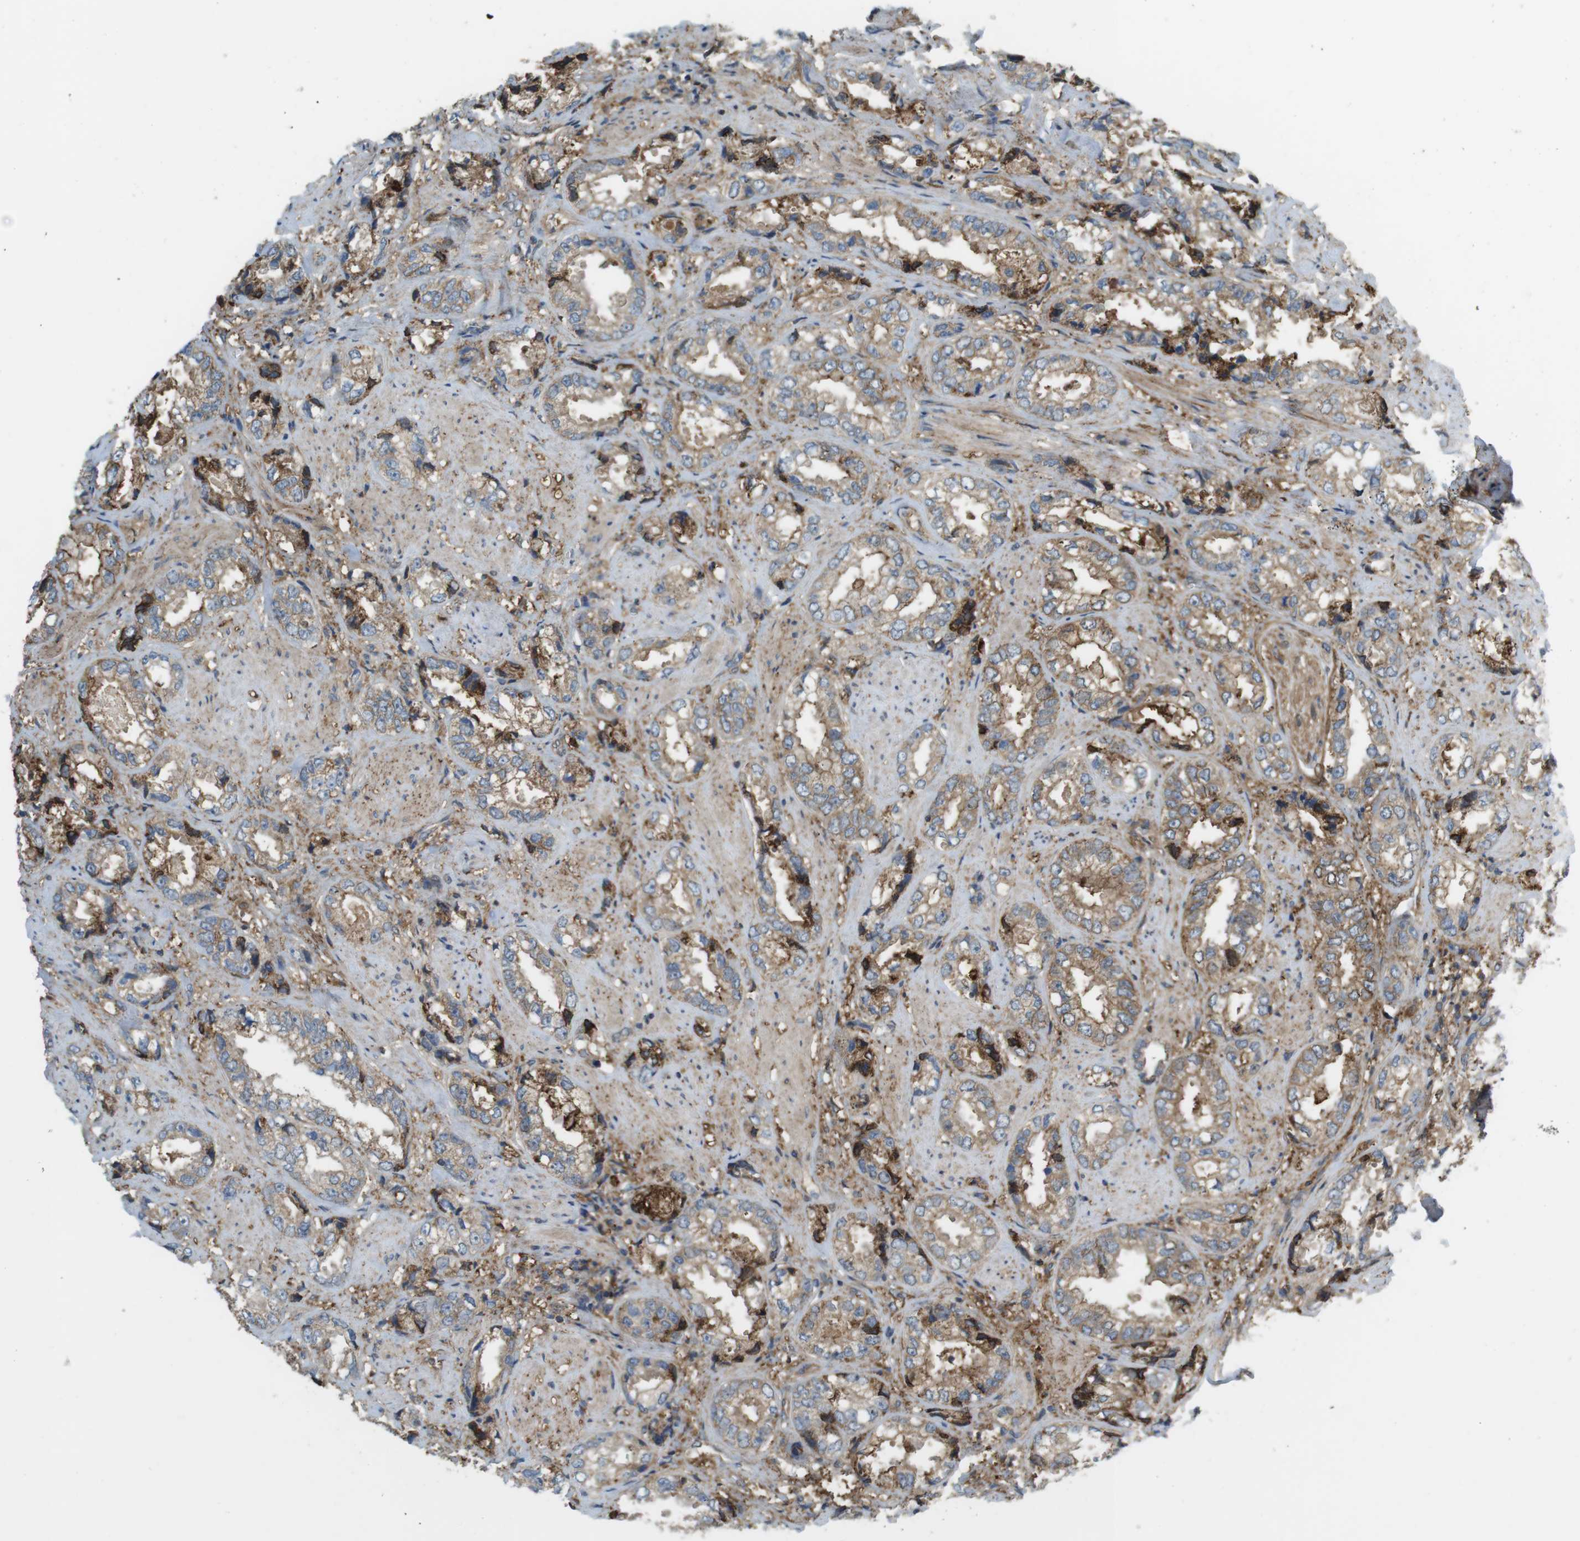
{"staining": {"intensity": "moderate", "quantity": "25%-75%", "location": "cytoplasmic/membranous"}, "tissue": "prostate cancer", "cell_type": "Tumor cells", "image_type": "cancer", "snomed": [{"axis": "morphology", "description": "Adenocarcinoma, High grade"}, {"axis": "topography", "description": "Prostate"}], "caption": "Tumor cells demonstrate moderate cytoplasmic/membranous positivity in about 25%-75% of cells in prostate cancer. (Stains: DAB in brown, nuclei in blue, Microscopy: brightfield microscopy at high magnification).", "gene": "DDAH2", "patient": {"sex": "male", "age": 61}}